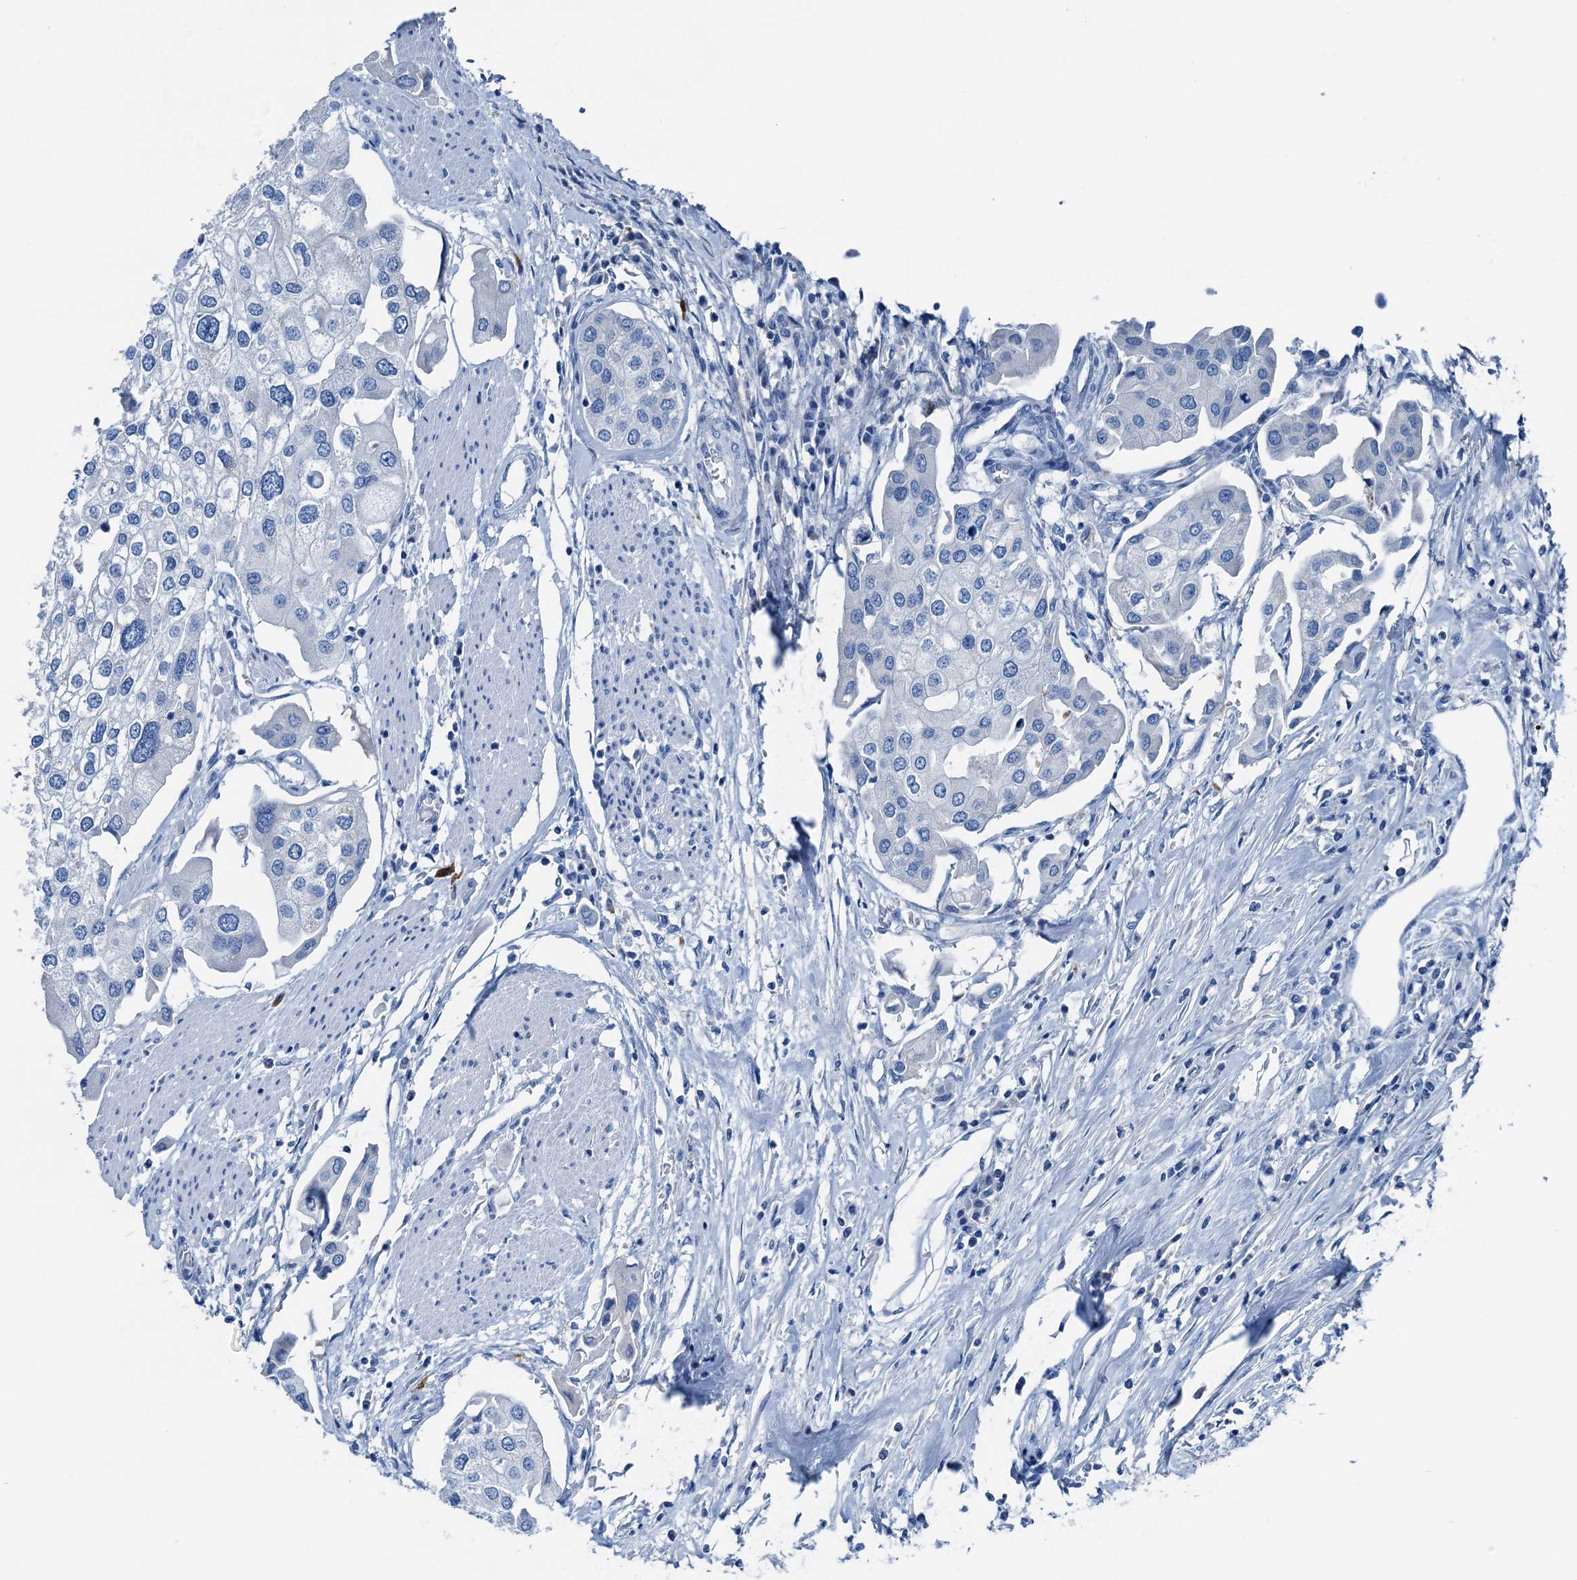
{"staining": {"intensity": "negative", "quantity": "none", "location": "none"}, "tissue": "urothelial cancer", "cell_type": "Tumor cells", "image_type": "cancer", "snomed": [{"axis": "morphology", "description": "Urothelial carcinoma, High grade"}, {"axis": "topography", "description": "Urinary bladder"}], "caption": "High power microscopy image of an immunohistochemistry photomicrograph of urothelial cancer, revealing no significant expression in tumor cells.", "gene": "C1QTNF4", "patient": {"sex": "male", "age": 64}}